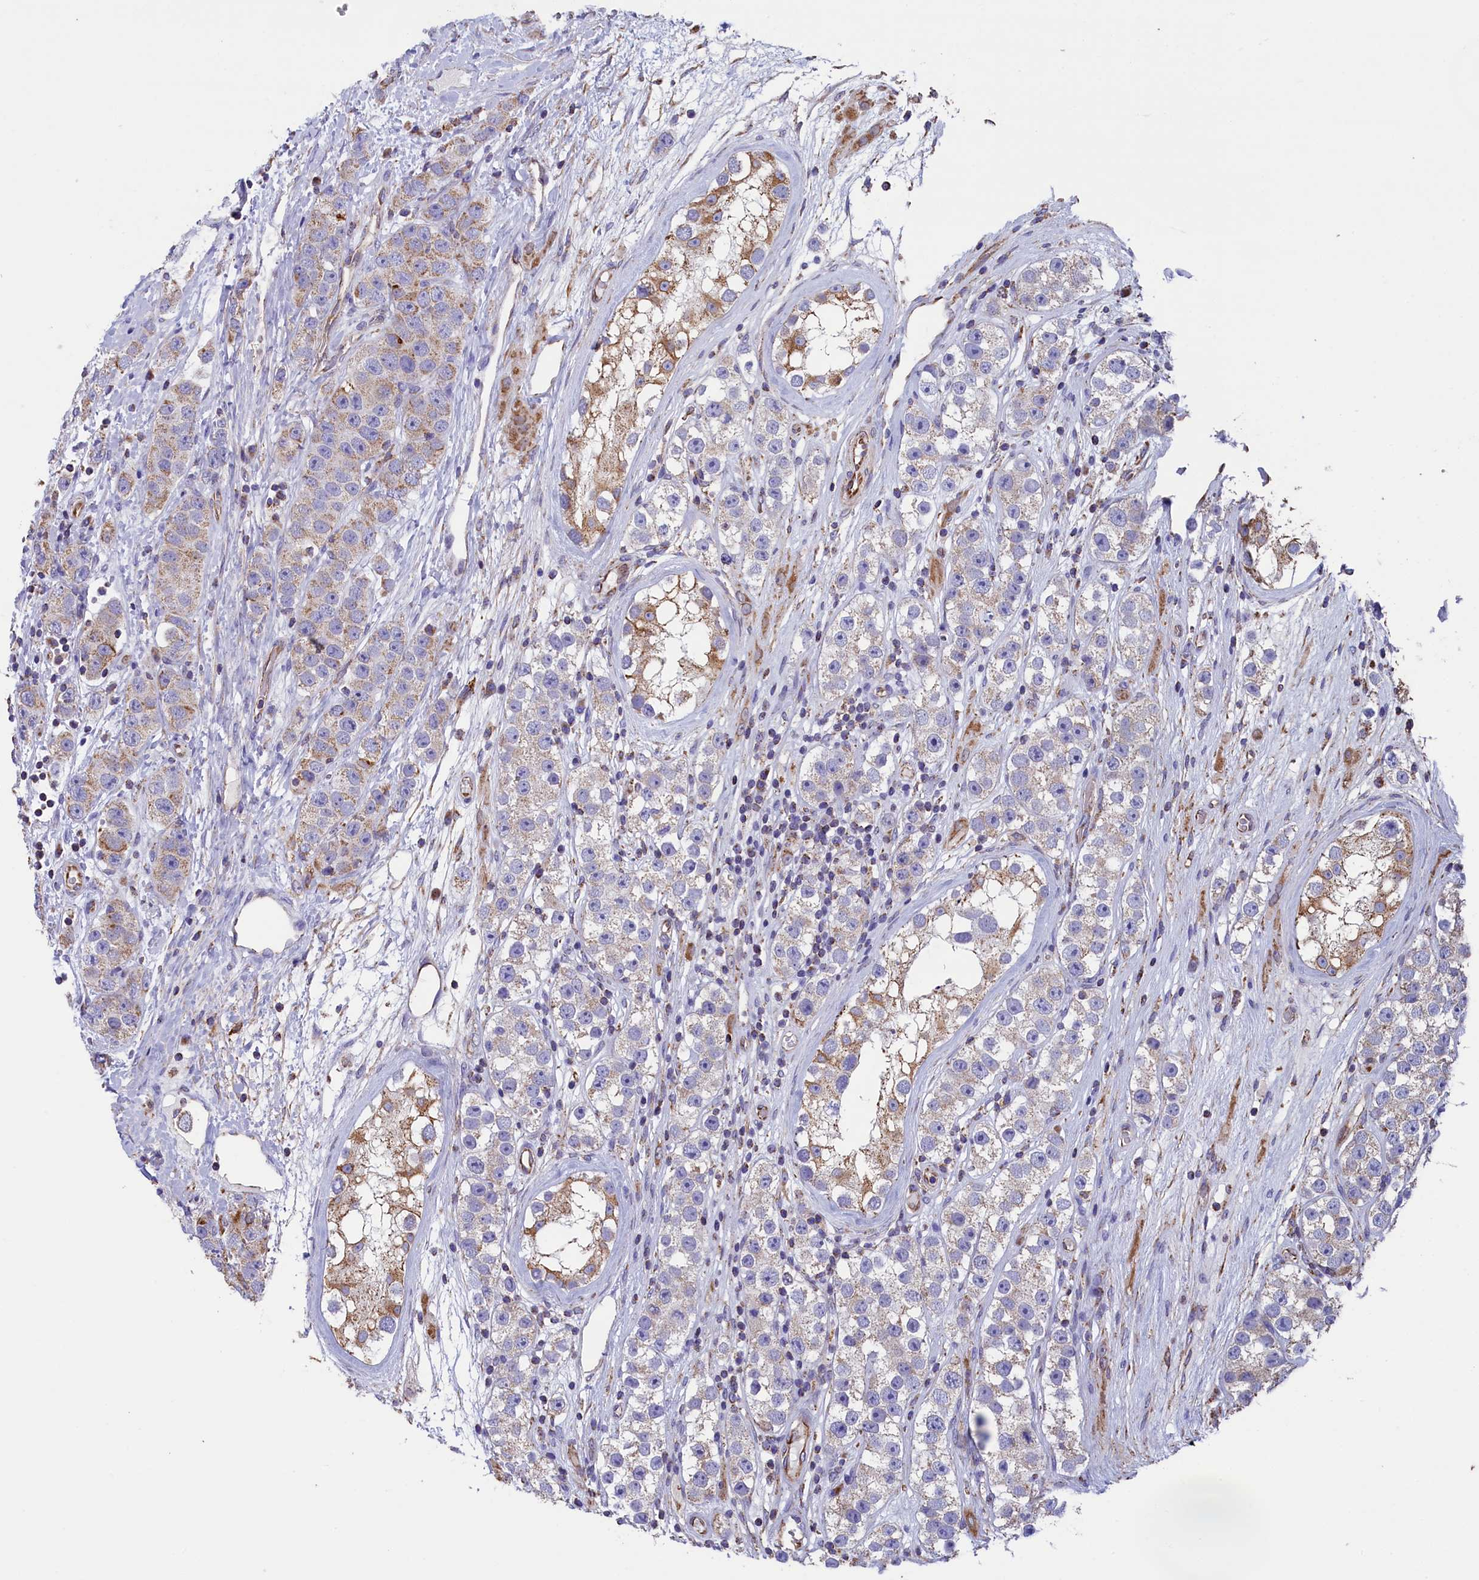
{"staining": {"intensity": "weak", "quantity": "25%-75%", "location": "cytoplasmic/membranous"}, "tissue": "testis cancer", "cell_type": "Tumor cells", "image_type": "cancer", "snomed": [{"axis": "morphology", "description": "Seminoma, NOS"}, {"axis": "topography", "description": "Testis"}], "caption": "Immunohistochemical staining of human testis cancer exhibits low levels of weak cytoplasmic/membranous positivity in approximately 25%-75% of tumor cells.", "gene": "GATB", "patient": {"sex": "male", "age": 28}}